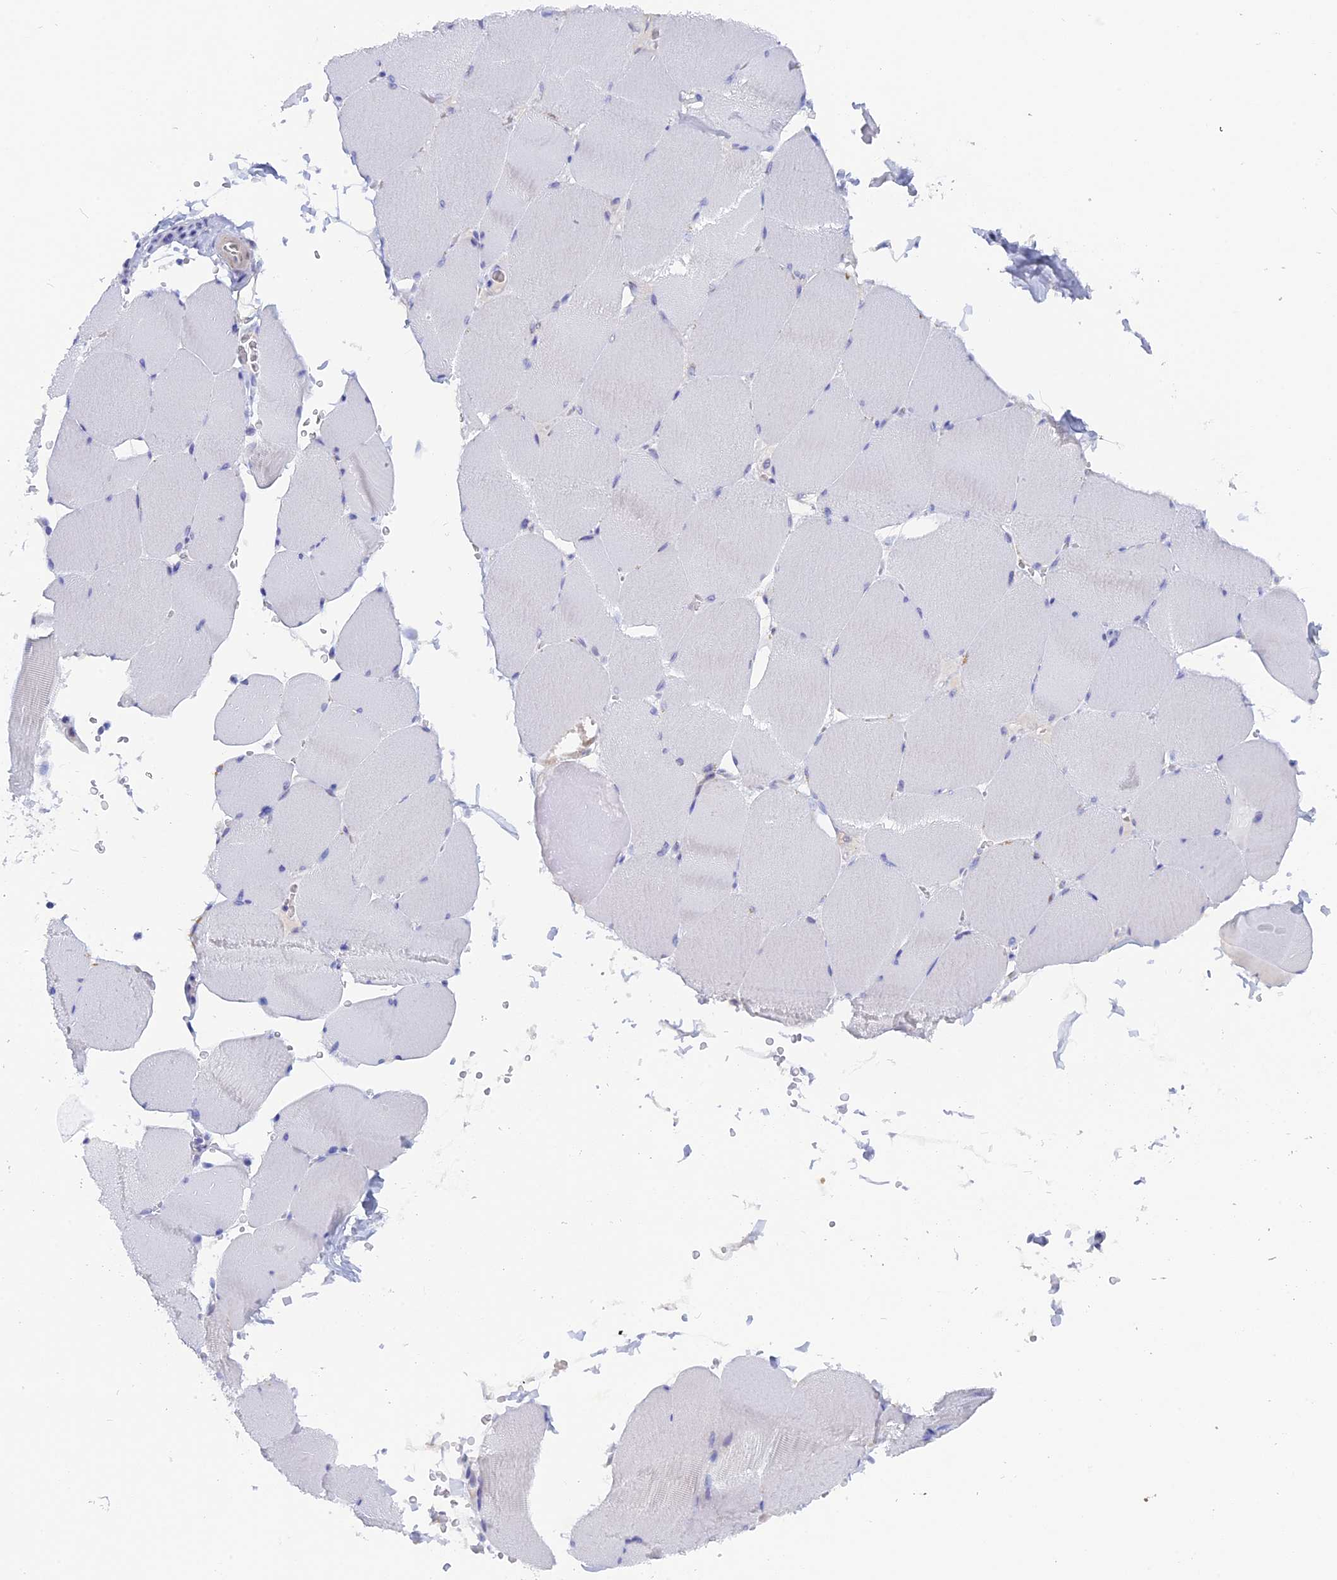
{"staining": {"intensity": "negative", "quantity": "none", "location": "none"}, "tissue": "skeletal muscle", "cell_type": "Myocytes", "image_type": "normal", "snomed": [{"axis": "morphology", "description": "Normal tissue, NOS"}, {"axis": "topography", "description": "Skeletal muscle"}, {"axis": "topography", "description": "Head-Neck"}], "caption": "High magnification brightfield microscopy of benign skeletal muscle stained with DAB (3,3'-diaminobenzidine) (brown) and counterstained with hematoxylin (blue): myocytes show no significant expression.", "gene": "DACT3", "patient": {"sex": "male", "age": 66}}